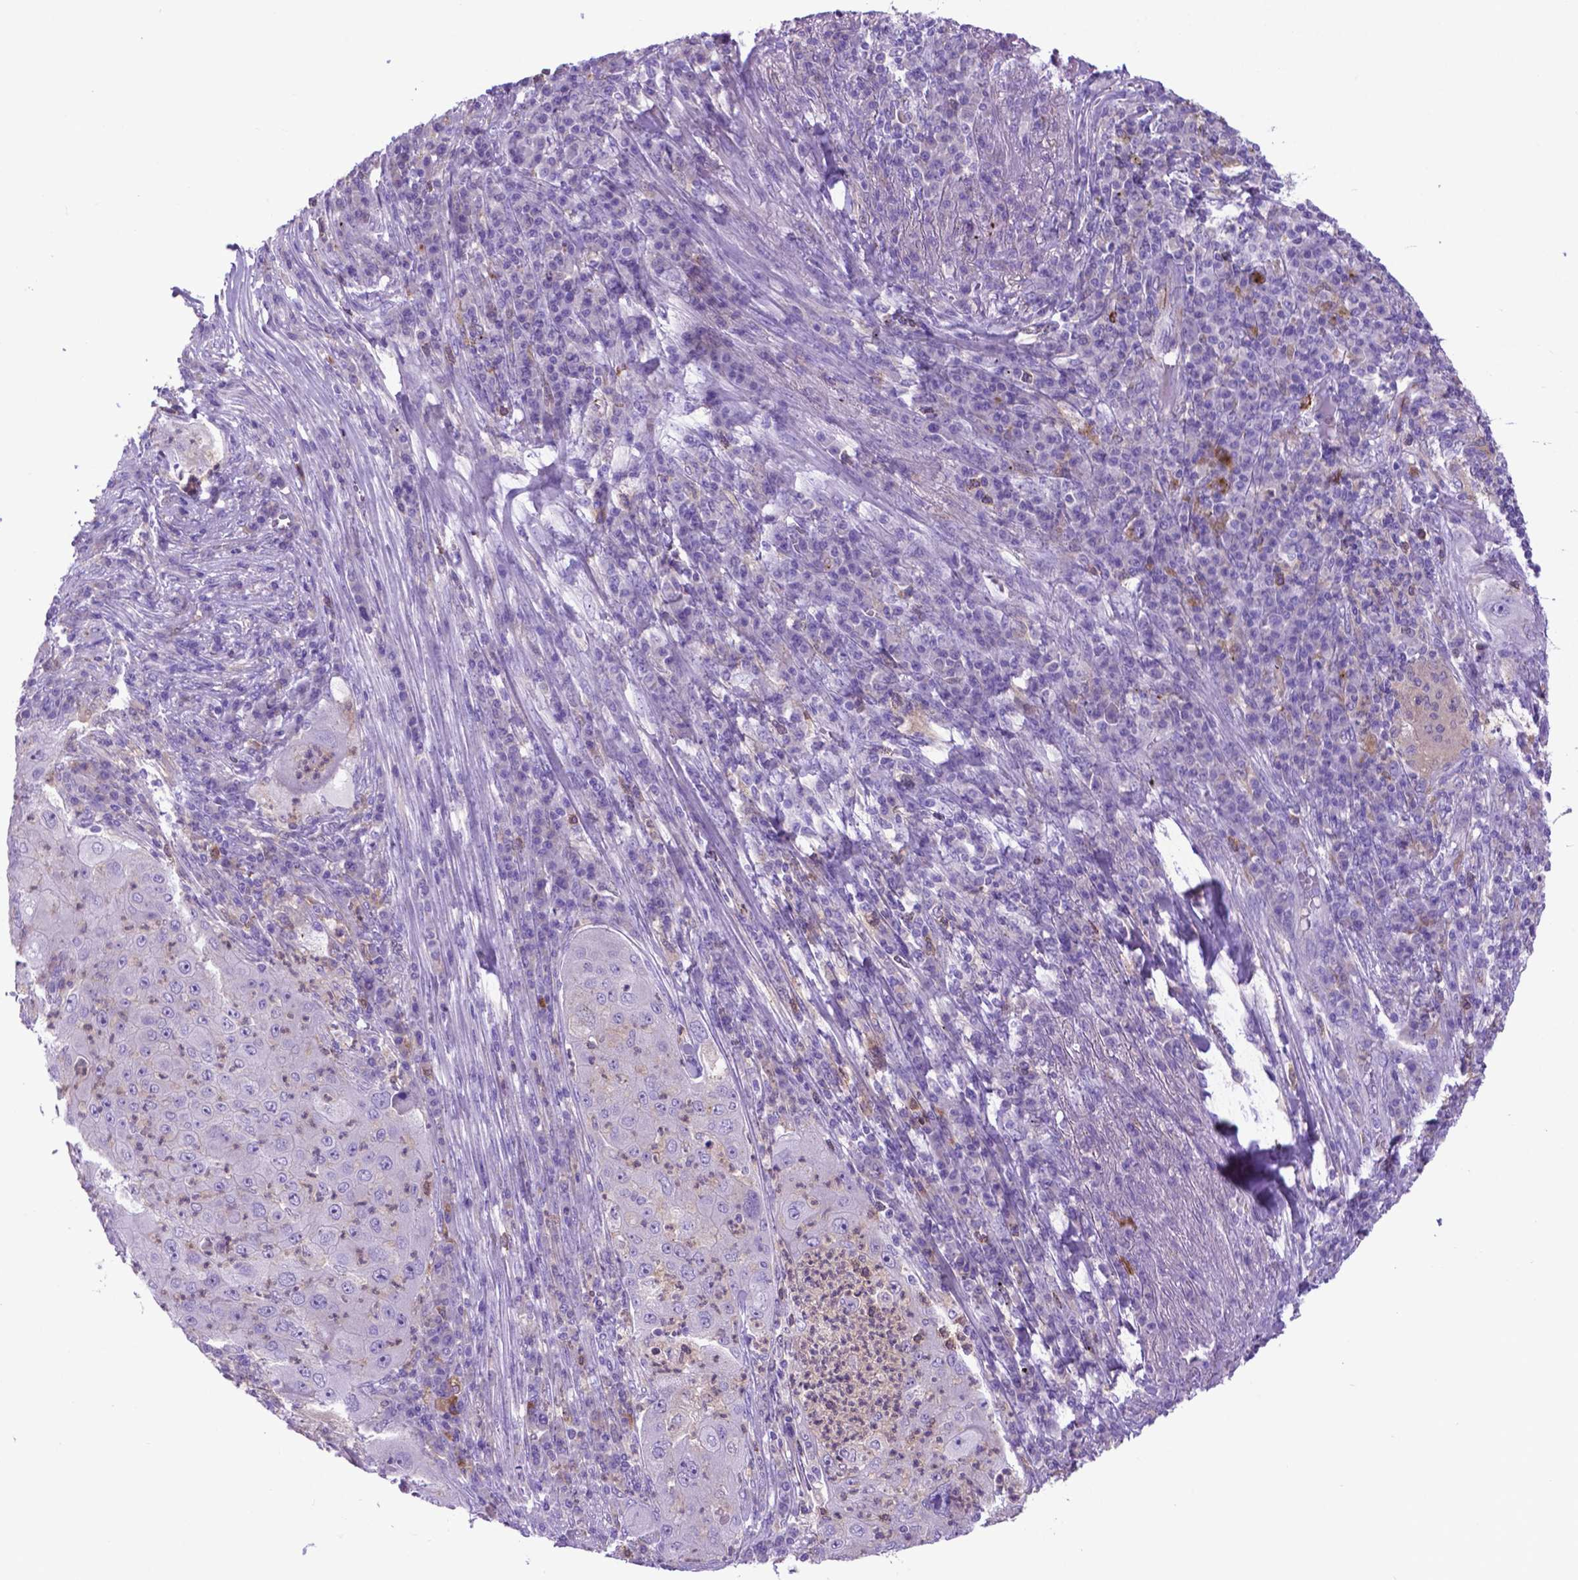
{"staining": {"intensity": "negative", "quantity": "none", "location": "none"}, "tissue": "lung cancer", "cell_type": "Tumor cells", "image_type": "cancer", "snomed": [{"axis": "morphology", "description": "Squamous cell carcinoma, NOS"}, {"axis": "topography", "description": "Lung"}], "caption": "Immunohistochemistry micrograph of human squamous cell carcinoma (lung) stained for a protein (brown), which displays no positivity in tumor cells.", "gene": "LZTR1", "patient": {"sex": "female", "age": 59}}